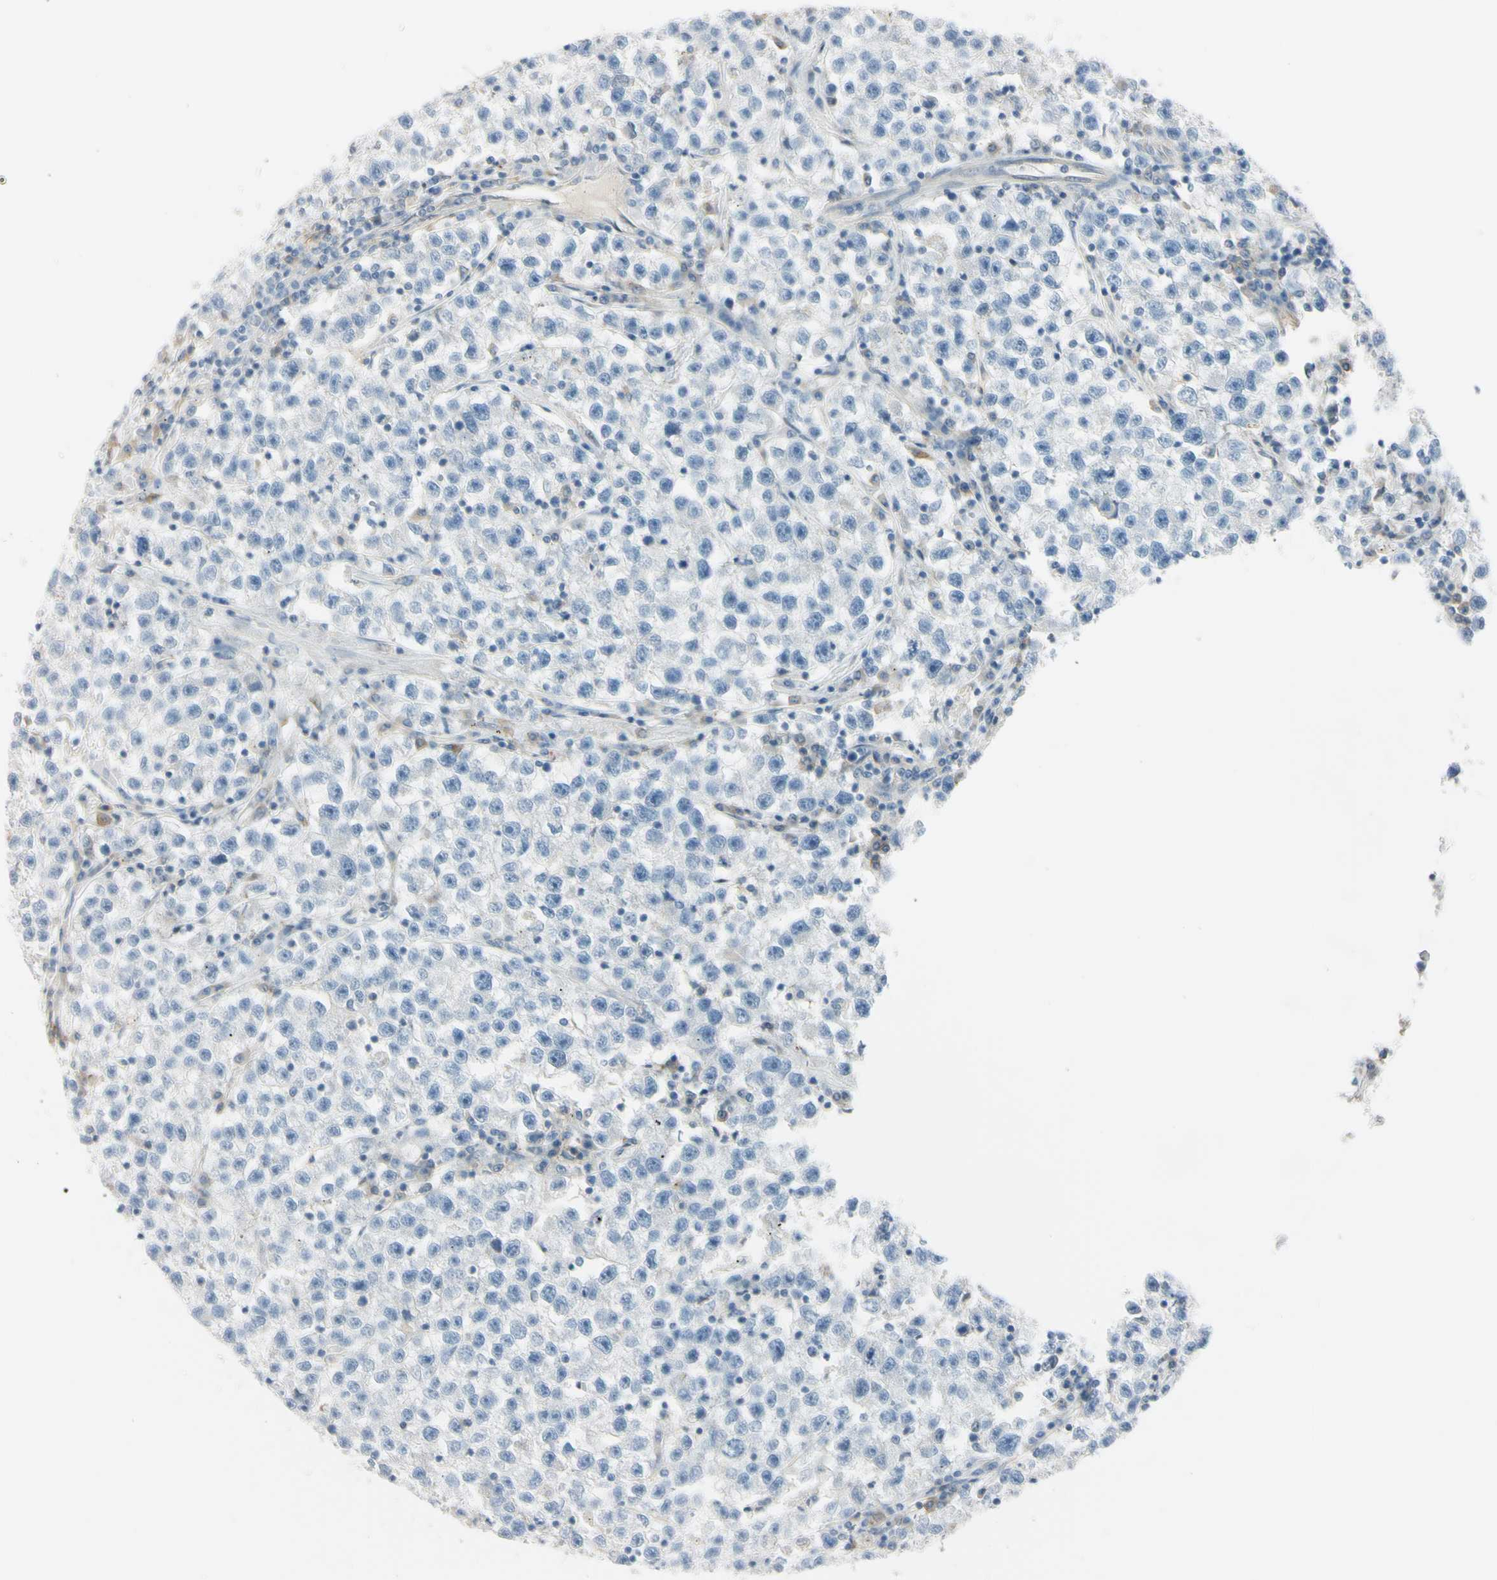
{"staining": {"intensity": "negative", "quantity": "none", "location": "none"}, "tissue": "testis cancer", "cell_type": "Tumor cells", "image_type": "cancer", "snomed": [{"axis": "morphology", "description": "Seminoma, NOS"}, {"axis": "topography", "description": "Testis"}], "caption": "IHC of human testis seminoma displays no staining in tumor cells.", "gene": "ASB9", "patient": {"sex": "male", "age": 22}}